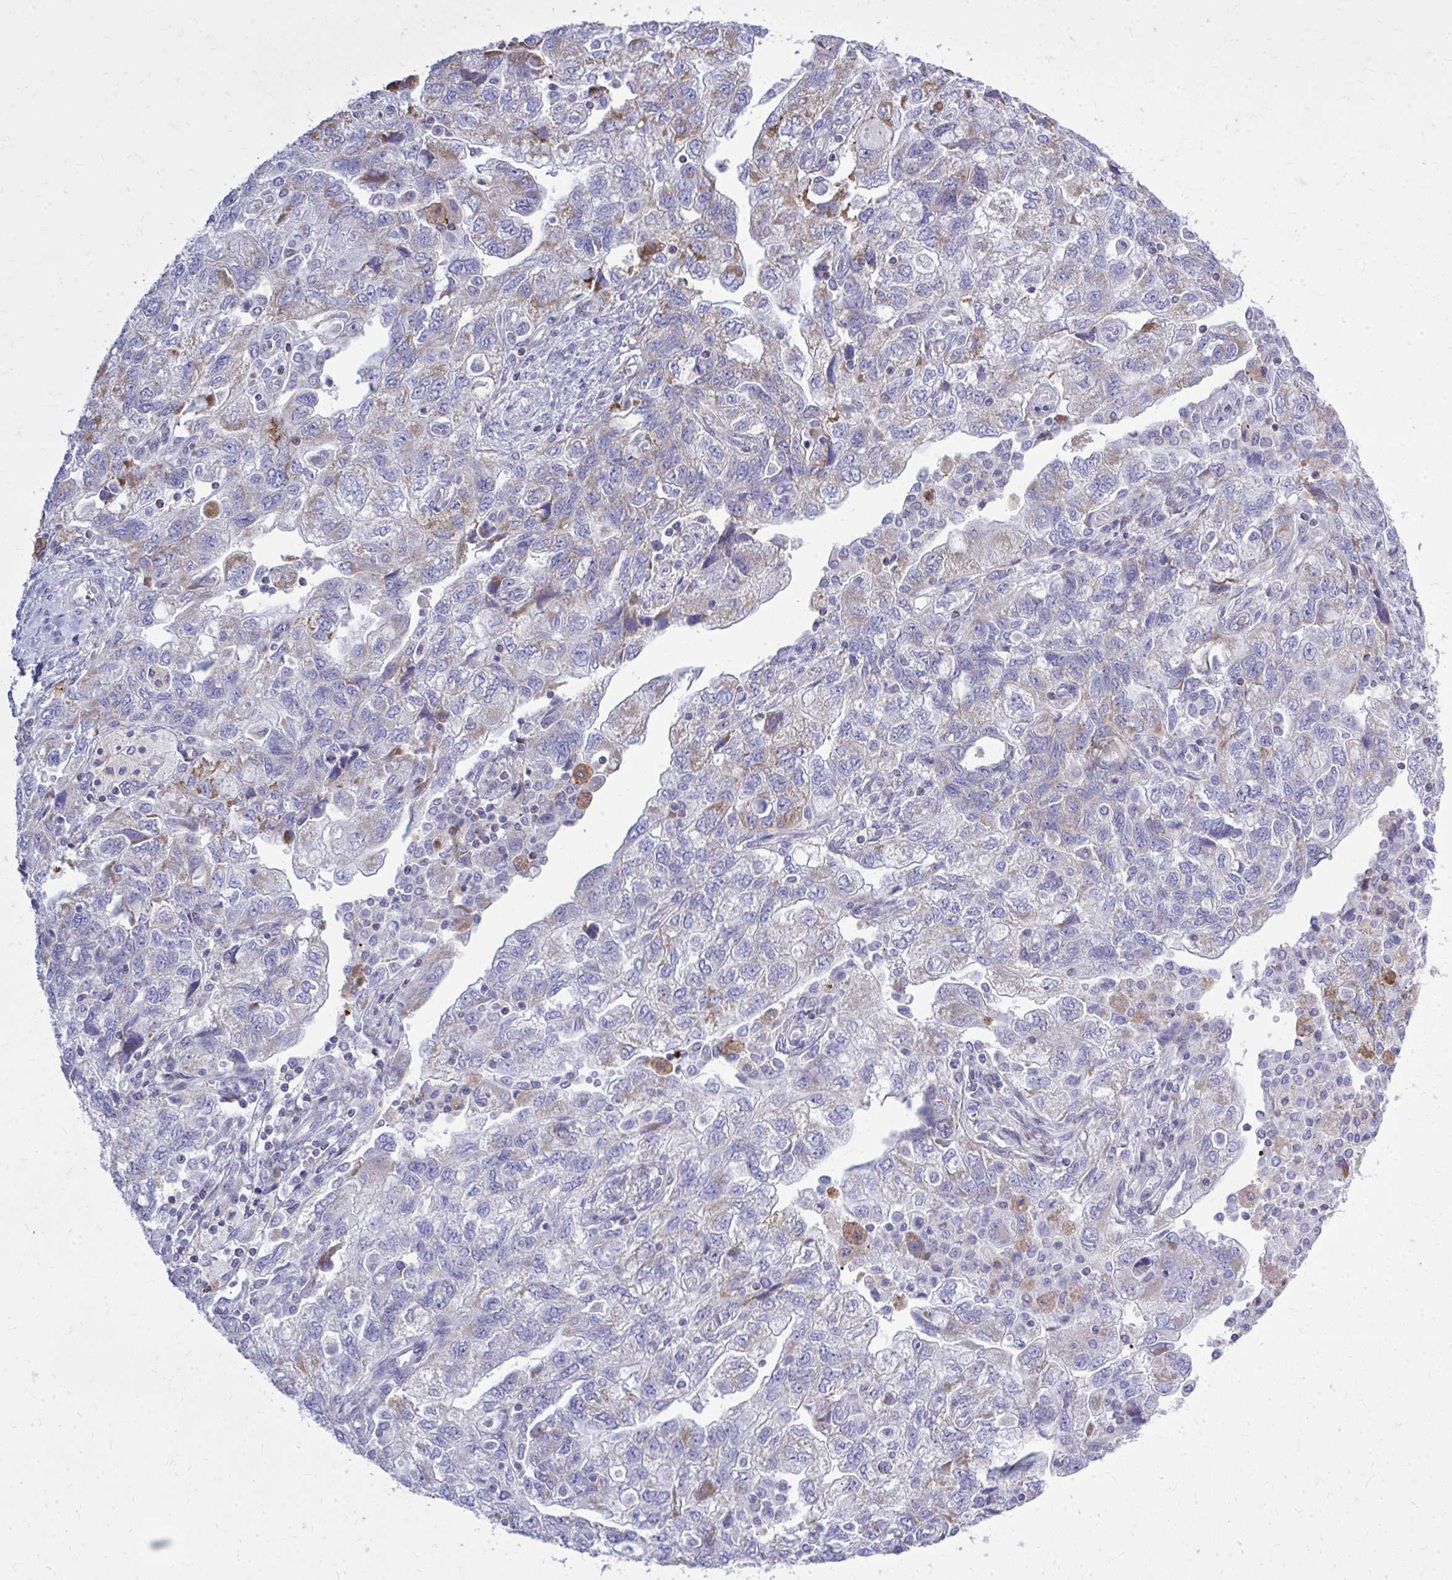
{"staining": {"intensity": "moderate", "quantity": "<25%", "location": "cytoplasmic/membranous"}, "tissue": "ovarian cancer", "cell_type": "Tumor cells", "image_type": "cancer", "snomed": [{"axis": "morphology", "description": "Carcinoma, NOS"}, {"axis": "morphology", "description": "Cystadenocarcinoma, serous, NOS"}, {"axis": "topography", "description": "Ovary"}], "caption": "A low amount of moderate cytoplasmic/membranous positivity is appreciated in about <25% of tumor cells in ovarian serous cystadenocarcinoma tissue.", "gene": "ZNF362", "patient": {"sex": "female", "age": 69}}